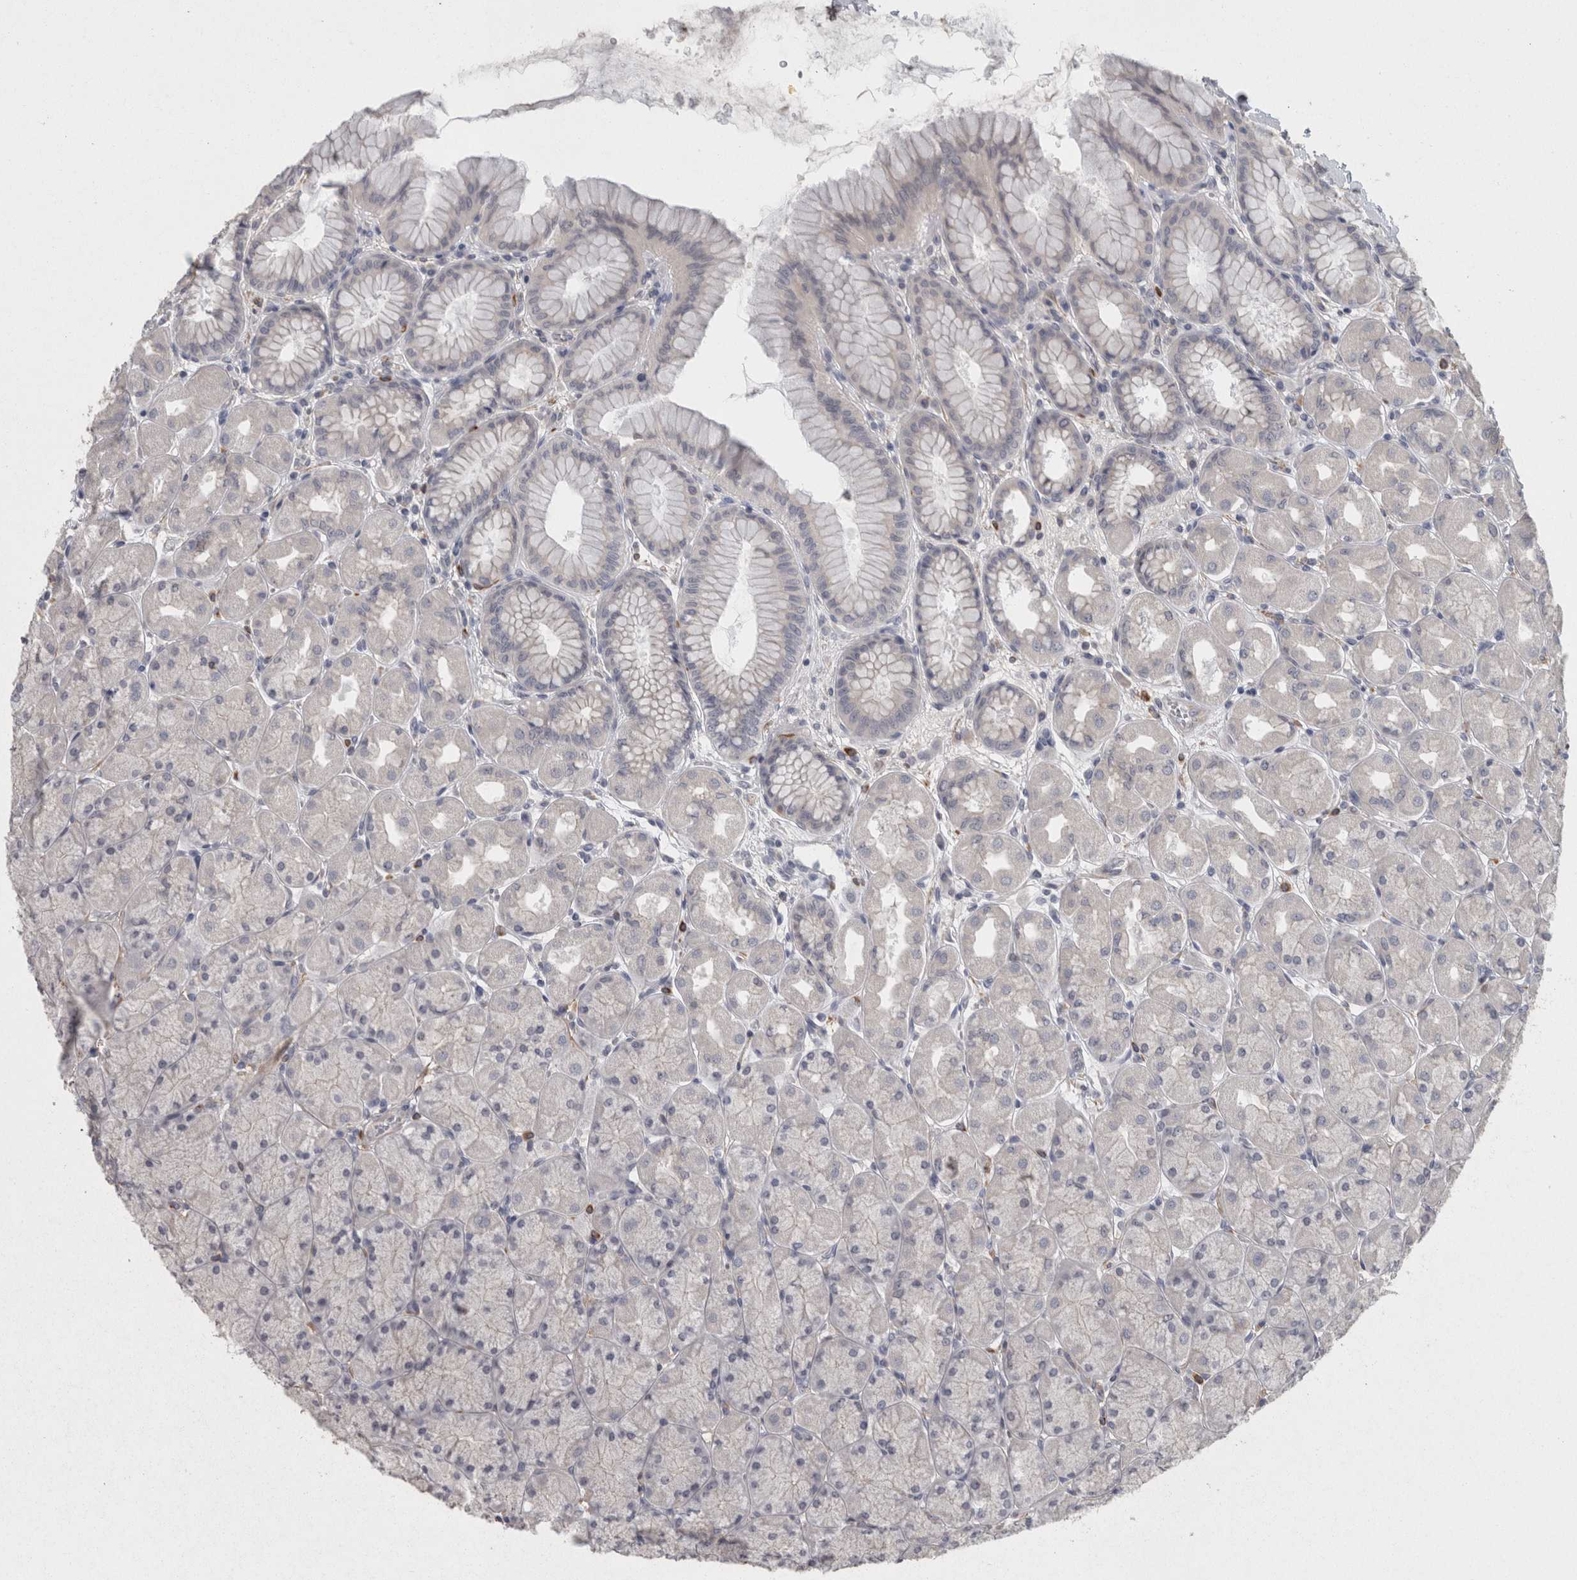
{"staining": {"intensity": "moderate", "quantity": "<25%", "location": "cytoplasmic/membranous"}, "tissue": "stomach", "cell_type": "Glandular cells", "image_type": "normal", "snomed": [{"axis": "morphology", "description": "Normal tissue, NOS"}, {"axis": "topography", "description": "Stomach, upper"}], "caption": "High-power microscopy captured an immunohistochemistry (IHC) image of normal stomach, revealing moderate cytoplasmic/membranous positivity in approximately <25% of glandular cells. The staining was performed using DAB to visualize the protein expression in brown, while the nuclei were stained in blue with hematoxylin (Magnification: 20x).", "gene": "RMDN1", "patient": {"sex": "female", "age": 56}}